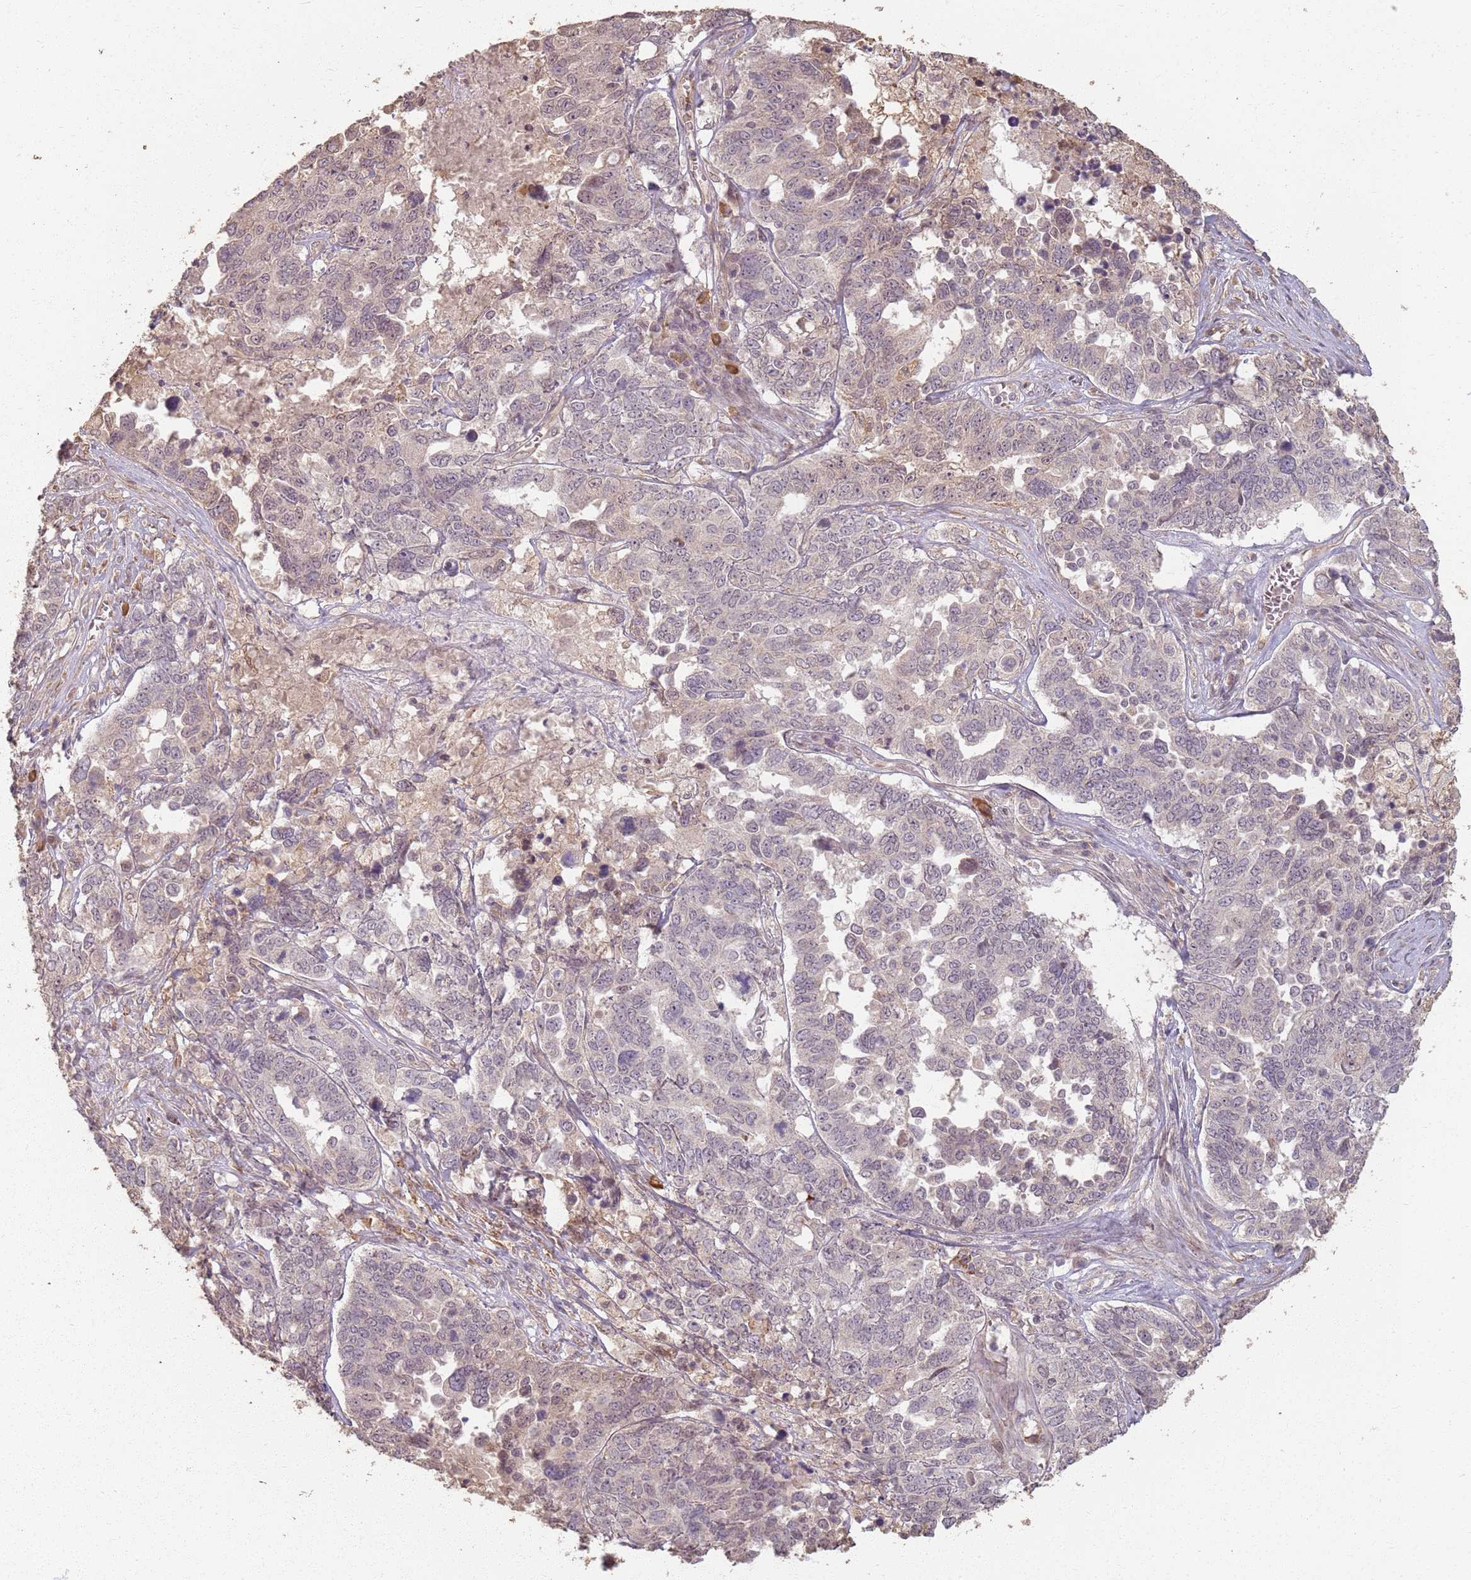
{"staining": {"intensity": "weak", "quantity": "<25%", "location": "cytoplasmic/membranous"}, "tissue": "ovarian cancer", "cell_type": "Tumor cells", "image_type": "cancer", "snomed": [{"axis": "morphology", "description": "Carcinoma, endometroid"}, {"axis": "topography", "description": "Ovary"}], "caption": "DAB (3,3'-diaminobenzidine) immunohistochemical staining of human ovarian cancer reveals no significant expression in tumor cells.", "gene": "CCDC168", "patient": {"sex": "female", "age": 62}}